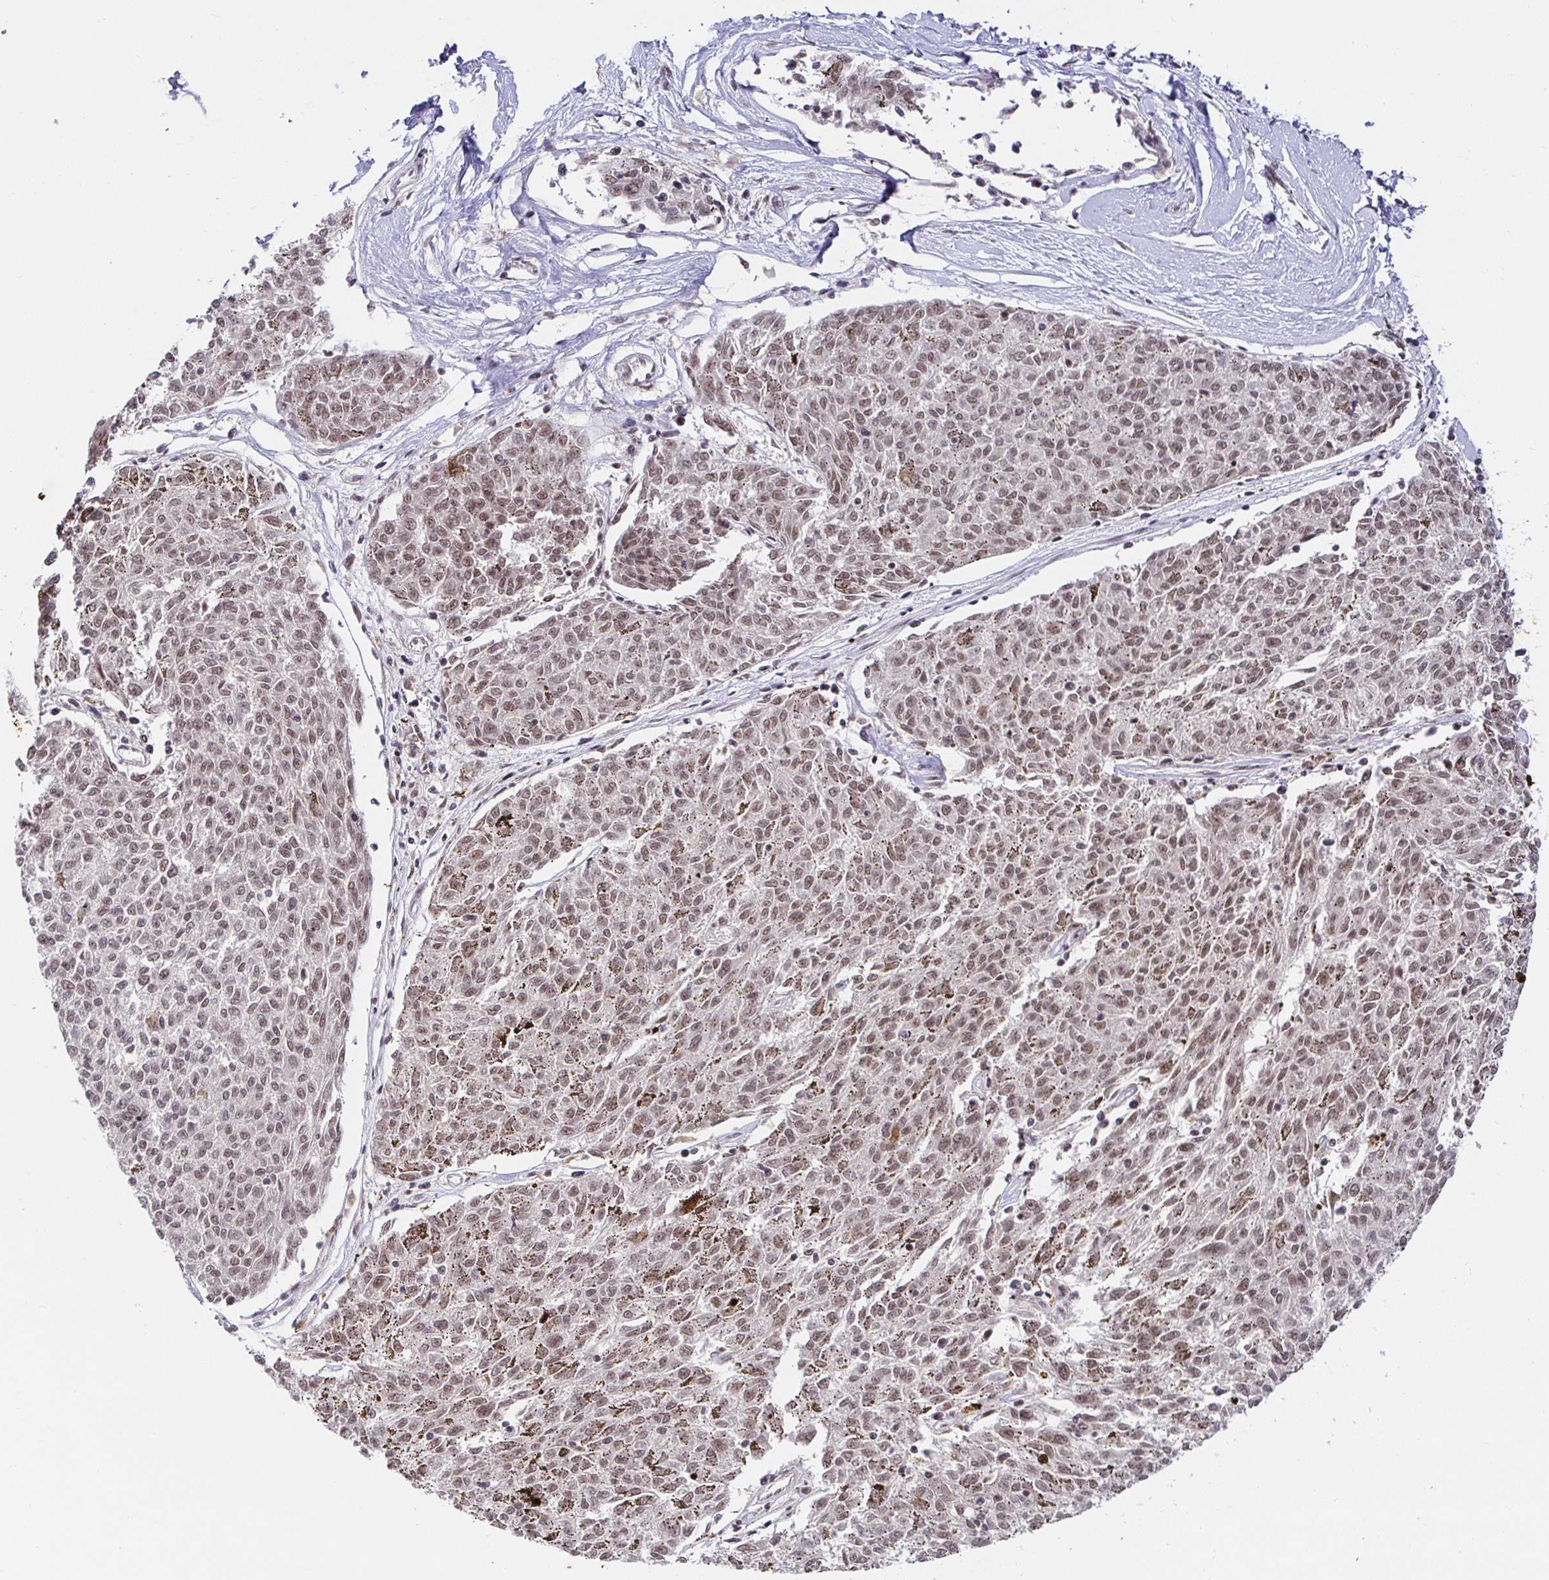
{"staining": {"intensity": "moderate", "quantity": ">75%", "location": "nuclear"}, "tissue": "melanoma", "cell_type": "Tumor cells", "image_type": "cancer", "snomed": [{"axis": "morphology", "description": "Malignant melanoma, NOS"}, {"axis": "topography", "description": "Skin"}], "caption": "Tumor cells exhibit moderate nuclear positivity in approximately >75% of cells in malignant melanoma.", "gene": "USF1", "patient": {"sex": "female", "age": 72}}